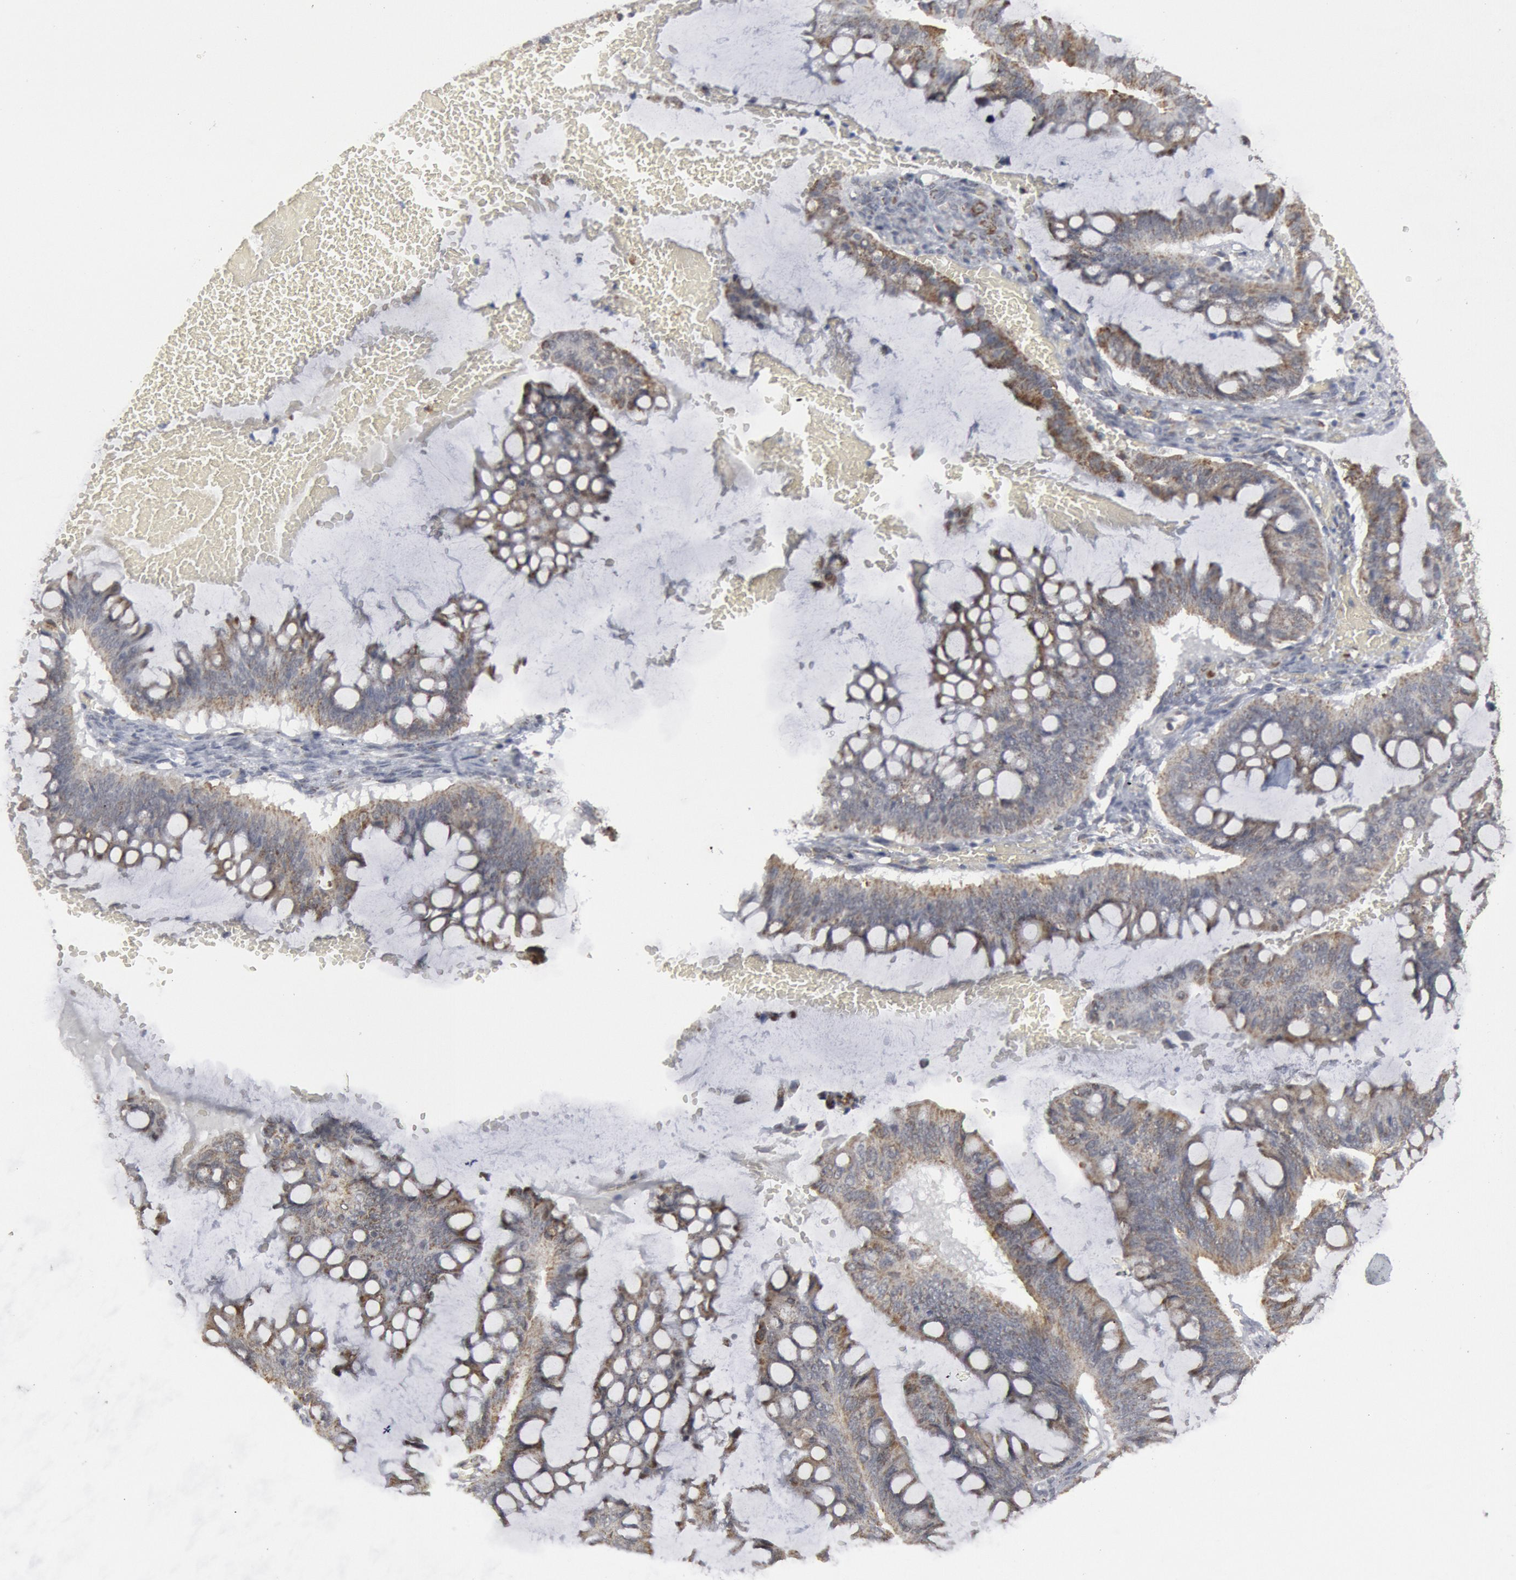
{"staining": {"intensity": "weak", "quantity": ">75%", "location": "cytoplasmic/membranous"}, "tissue": "ovarian cancer", "cell_type": "Tumor cells", "image_type": "cancer", "snomed": [{"axis": "morphology", "description": "Cystadenocarcinoma, mucinous, NOS"}, {"axis": "topography", "description": "Ovary"}], "caption": "There is low levels of weak cytoplasmic/membranous staining in tumor cells of mucinous cystadenocarcinoma (ovarian), as demonstrated by immunohistochemical staining (brown color).", "gene": "CASP9", "patient": {"sex": "female", "age": 73}}